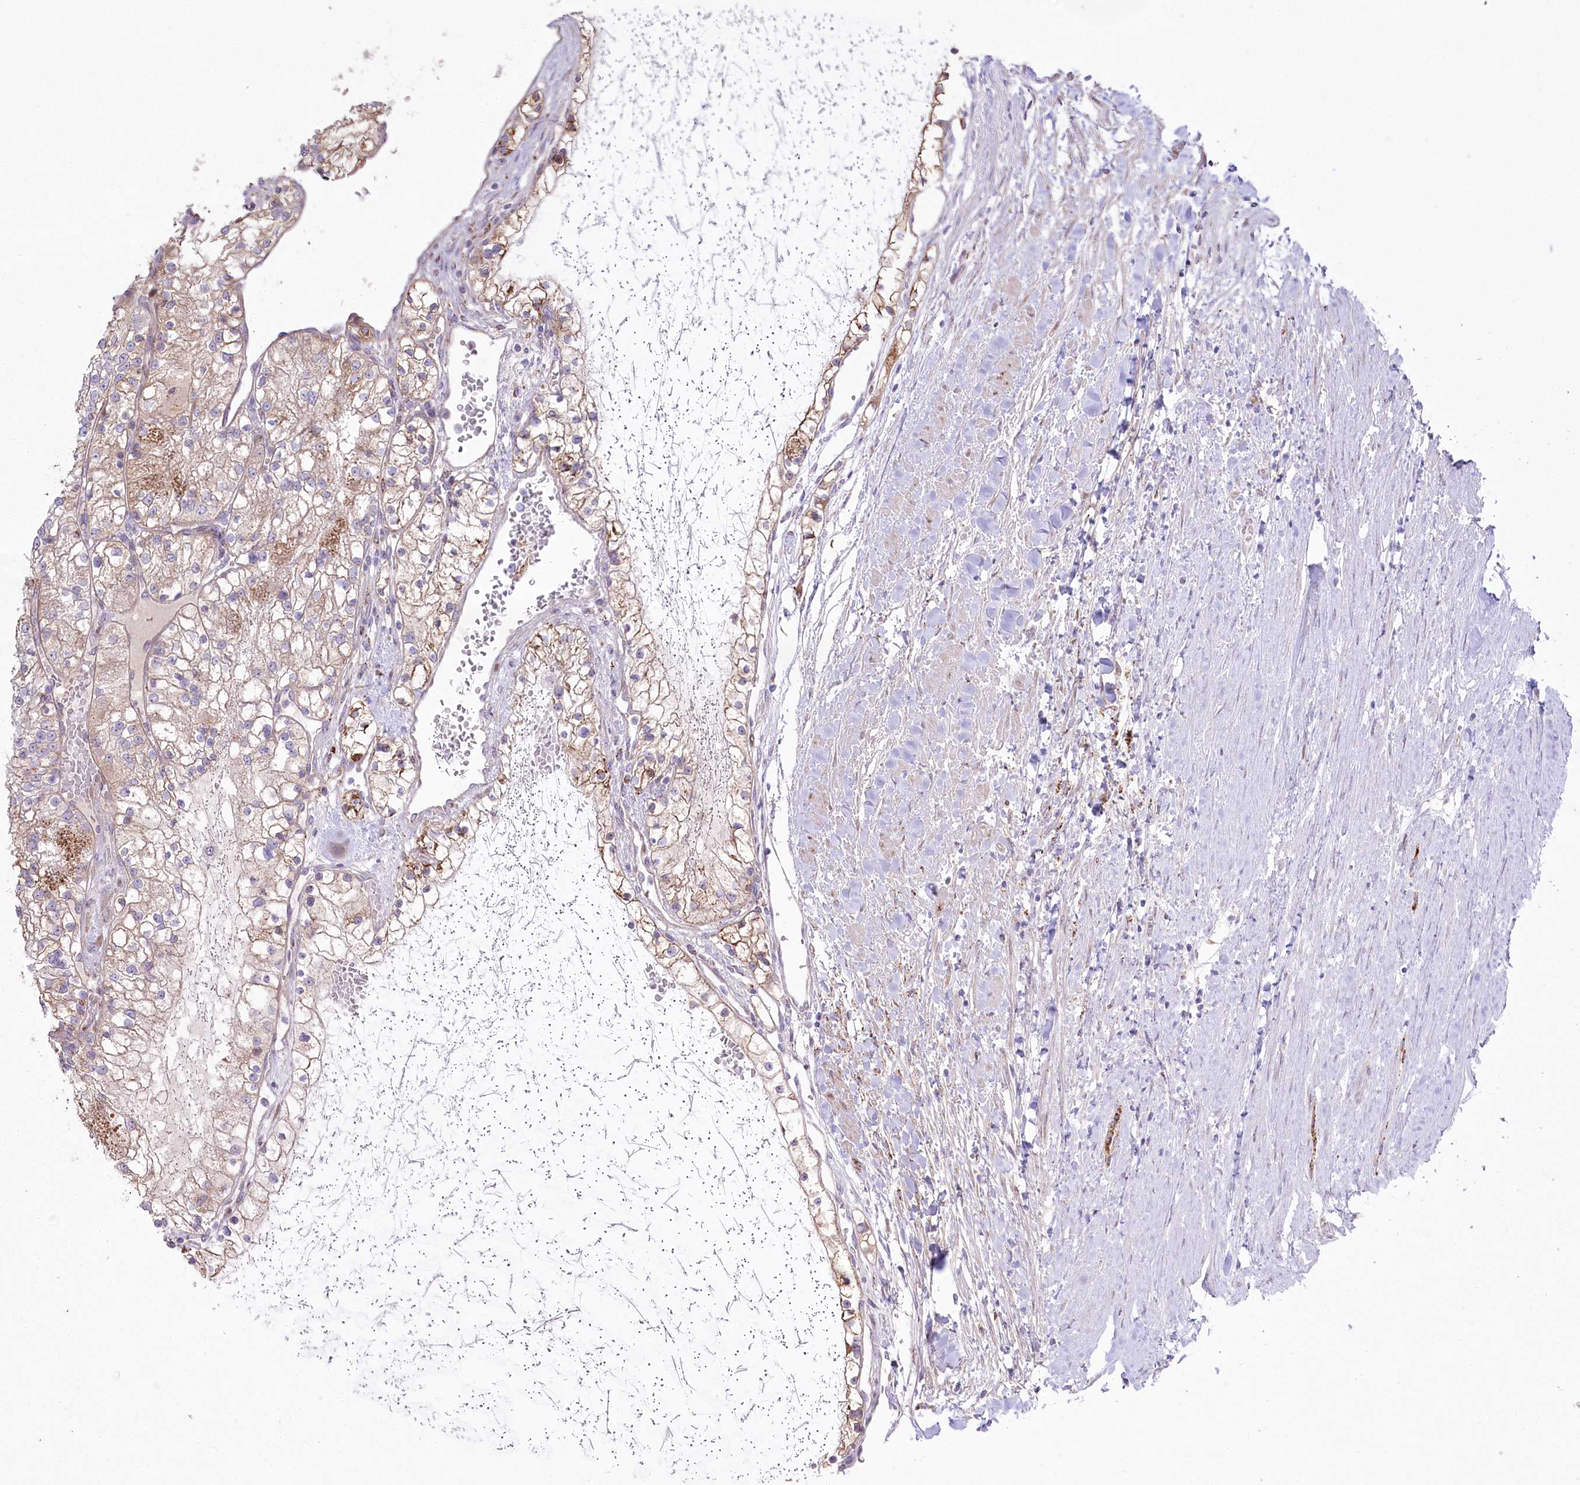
{"staining": {"intensity": "moderate", "quantity": "25%-75%", "location": "cytoplasmic/membranous"}, "tissue": "renal cancer", "cell_type": "Tumor cells", "image_type": "cancer", "snomed": [{"axis": "morphology", "description": "Normal tissue, NOS"}, {"axis": "morphology", "description": "Adenocarcinoma, NOS"}, {"axis": "topography", "description": "Kidney"}], "caption": "Immunohistochemistry (IHC) of human adenocarcinoma (renal) reveals medium levels of moderate cytoplasmic/membranous expression in about 25%-75% of tumor cells.", "gene": "CEP164", "patient": {"sex": "male", "age": 68}}